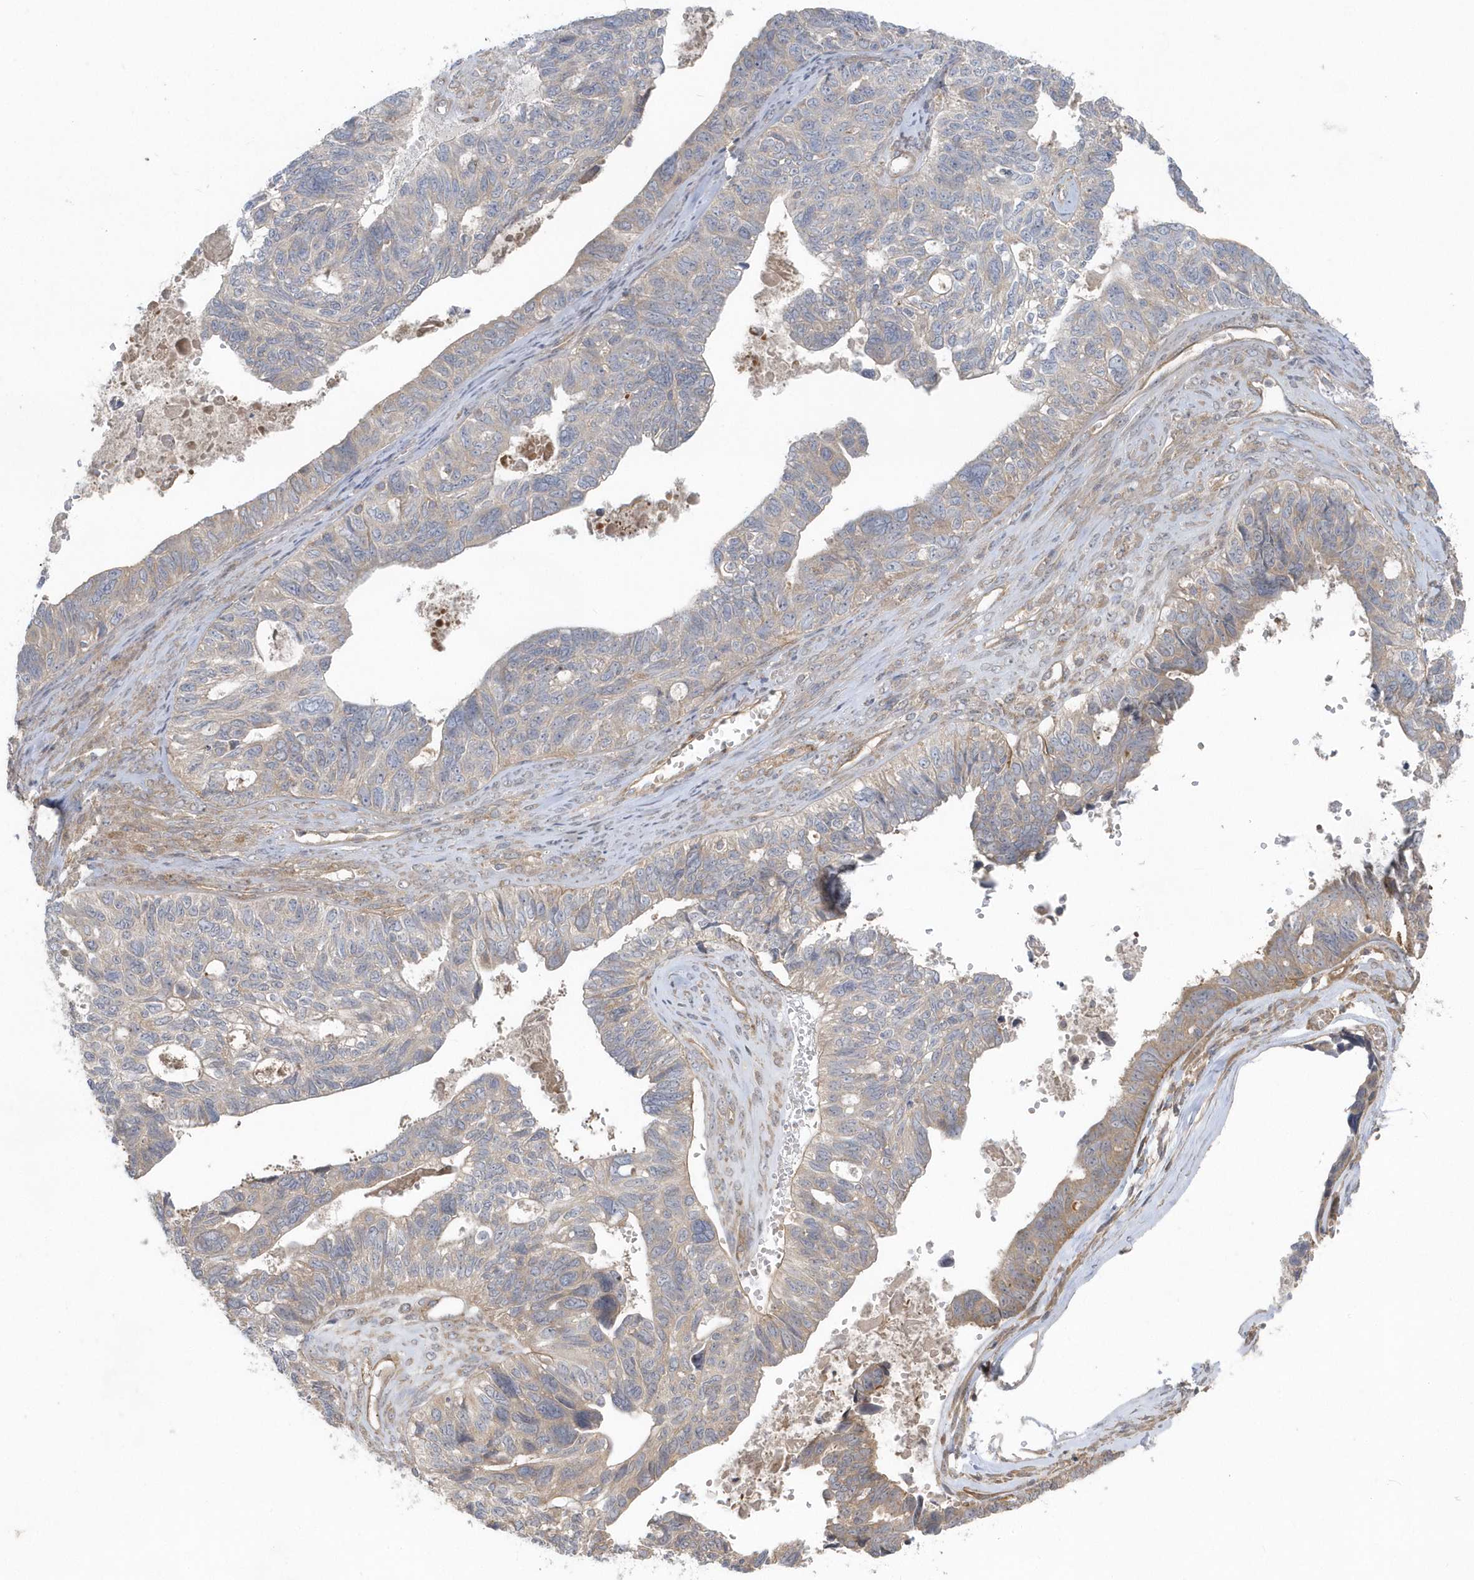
{"staining": {"intensity": "weak", "quantity": "<25%", "location": "cytoplasmic/membranous"}, "tissue": "ovarian cancer", "cell_type": "Tumor cells", "image_type": "cancer", "snomed": [{"axis": "morphology", "description": "Cystadenocarcinoma, serous, NOS"}, {"axis": "topography", "description": "Ovary"}], "caption": "Immunohistochemistry image of human ovarian cancer (serous cystadenocarcinoma) stained for a protein (brown), which shows no staining in tumor cells.", "gene": "ACTR1A", "patient": {"sex": "female", "age": 79}}